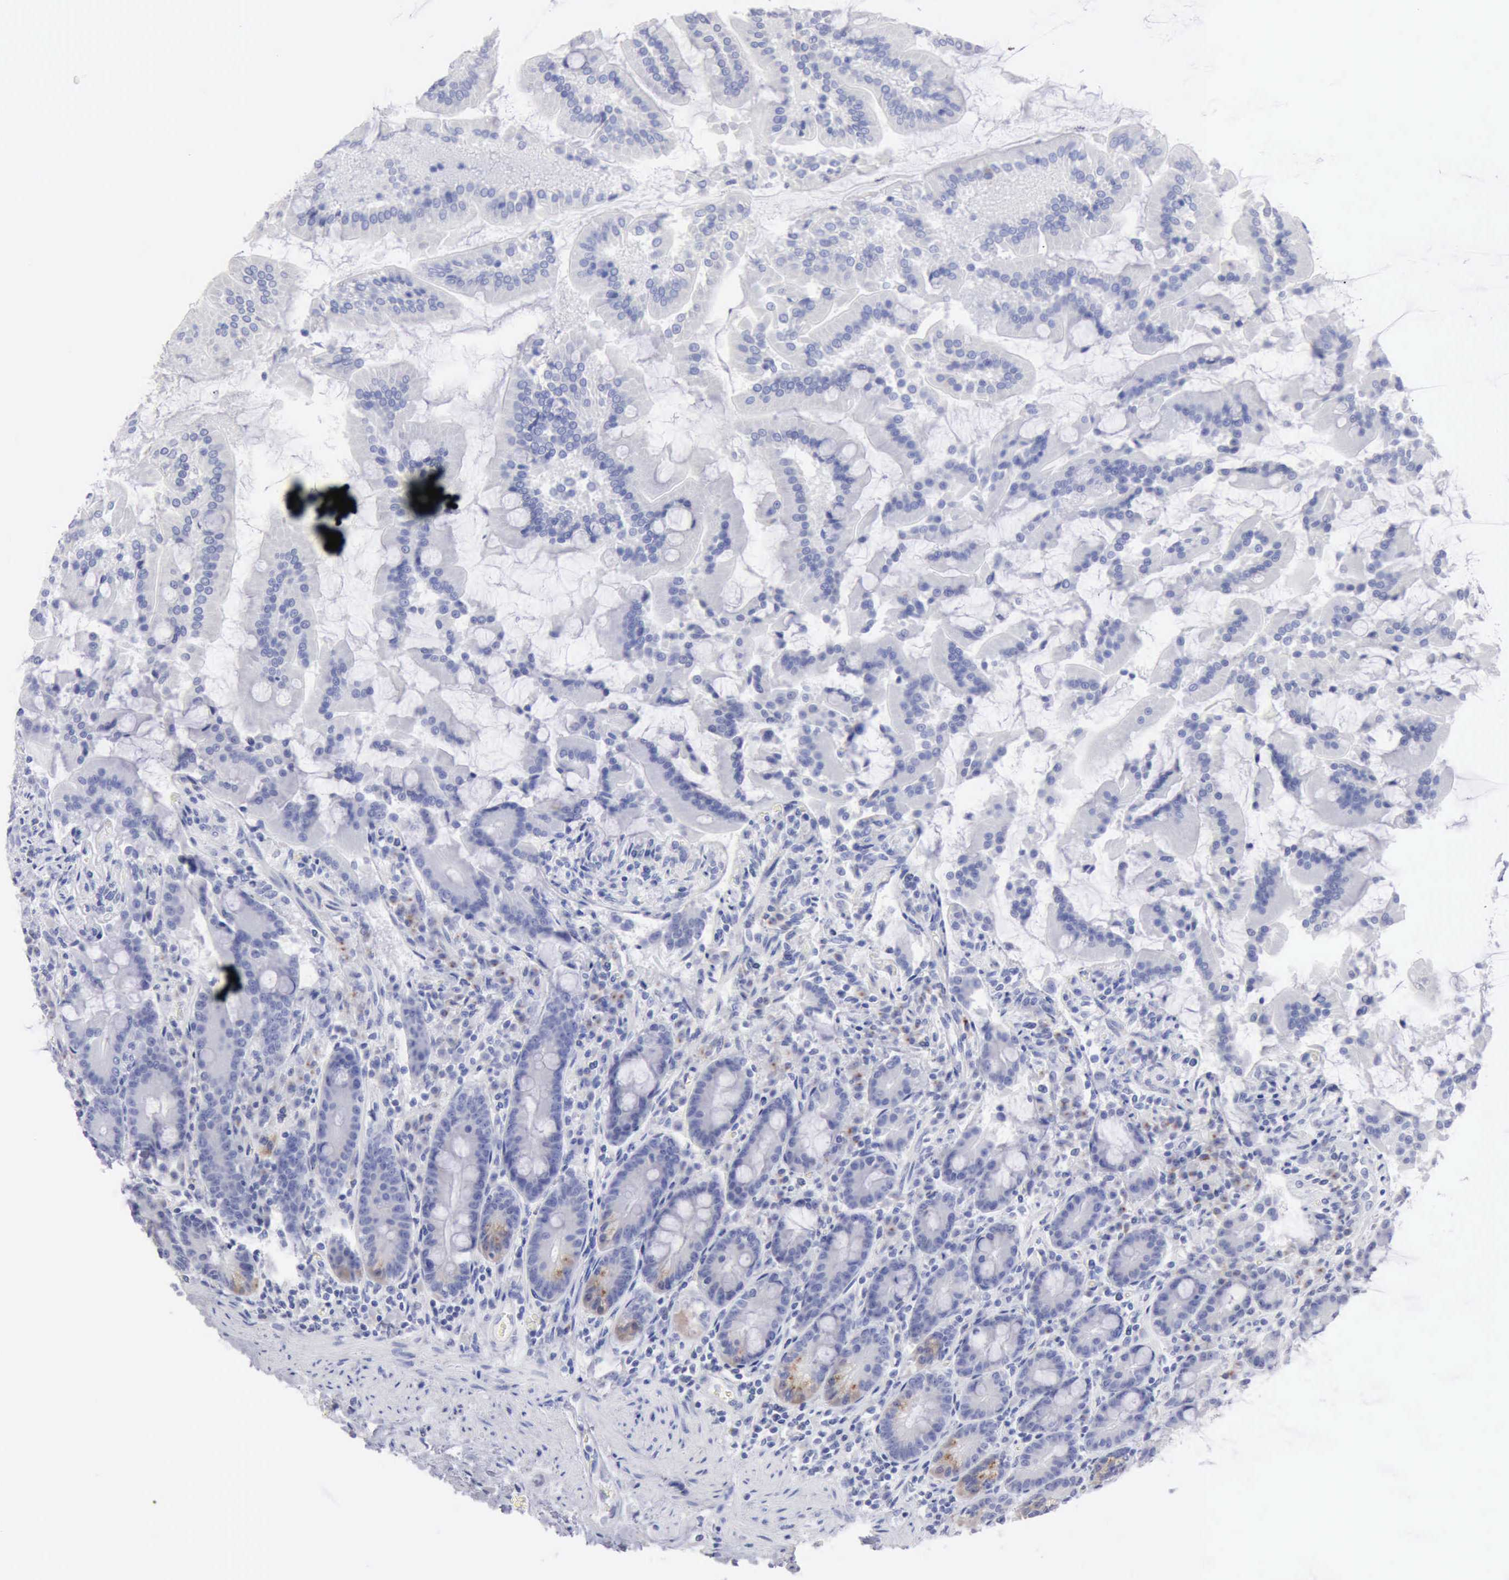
{"staining": {"intensity": "moderate", "quantity": ">75%", "location": "cytoplasmic/membranous"}, "tissue": "duodenum", "cell_type": "Glandular cells", "image_type": "normal", "snomed": [{"axis": "morphology", "description": "Normal tissue, NOS"}, {"axis": "topography", "description": "Duodenum"}], "caption": "Glandular cells exhibit medium levels of moderate cytoplasmic/membranous staining in approximately >75% of cells in normal human duodenum. (Brightfield microscopy of DAB IHC at high magnification).", "gene": "ANGEL1", "patient": {"sex": "female", "age": 64}}